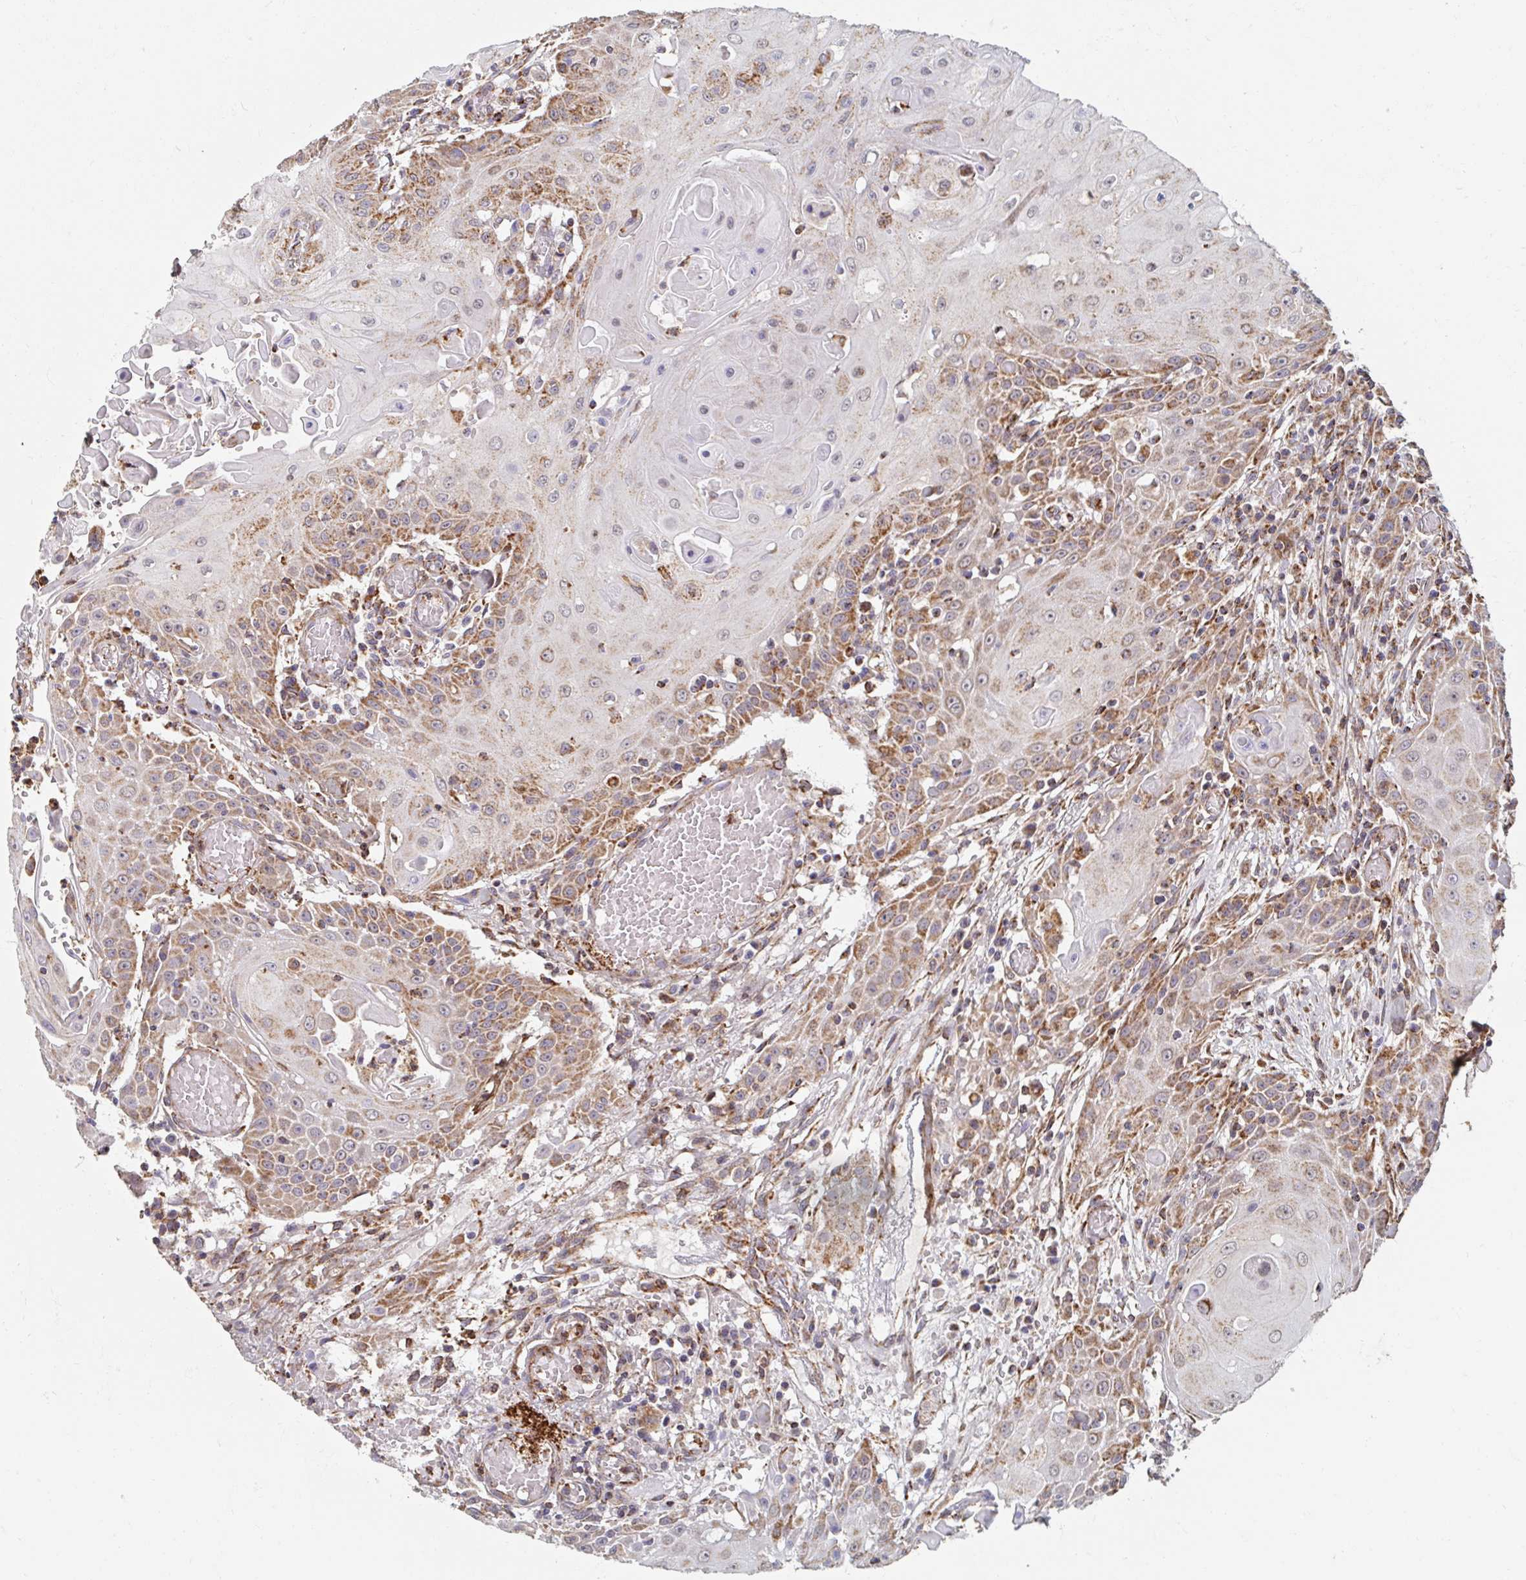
{"staining": {"intensity": "moderate", "quantity": "25%-75%", "location": "cytoplasmic/membranous"}, "tissue": "head and neck cancer", "cell_type": "Tumor cells", "image_type": "cancer", "snomed": [{"axis": "morphology", "description": "Normal tissue, NOS"}, {"axis": "morphology", "description": "Squamous cell carcinoma, NOS"}, {"axis": "topography", "description": "Oral tissue"}, {"axis": "topography", "description": "Head-Neck"}], "caption": "Squamous cell carcinoma (head and neck) stained for a protein (brown) displays moderate cytoplasmic/membranous positive positivity in about 25%-75% of tumor cells.", "gene": "MAVS", "patient": {"sex": "female", "age": 55}}